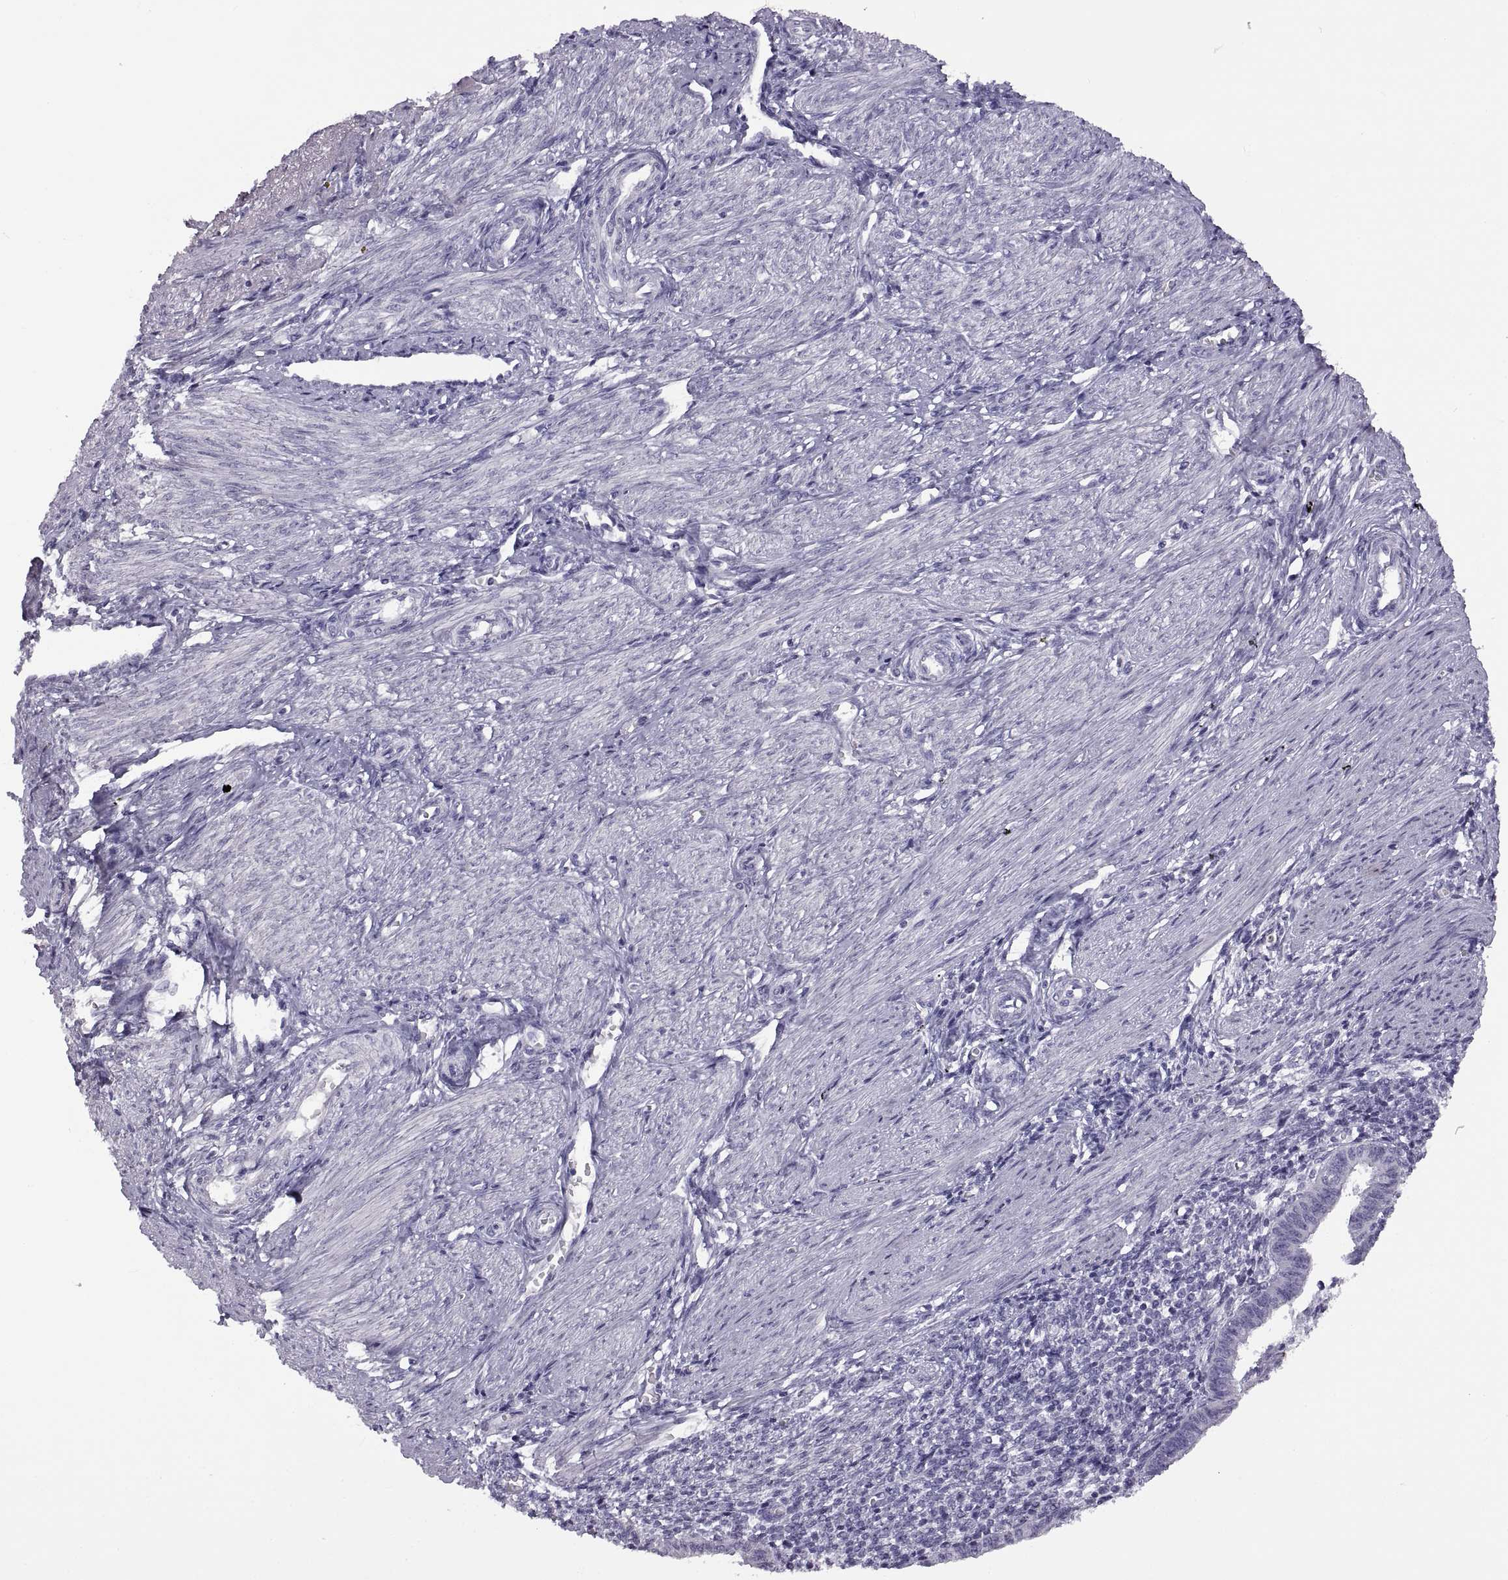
{"staining": {"intensity": "negative", "quantity": "none", "location": "none"}, "tissue": "endometrium", "cell_type": "Cells in endometrial stroma", "image_type": "normal", "snomed": [{"axis": "morphology", "description": "Normal tissue, NOS"}, {"axis": "topography", "description": "Endometrium"}], "caption": "DAB immunohistochemical staining of unremarkable human endometrium demonstrates no significant expression in cells in endometrial stroma.", "gene": "RDM1", "patient": {"sex": "female", "age": 37}}